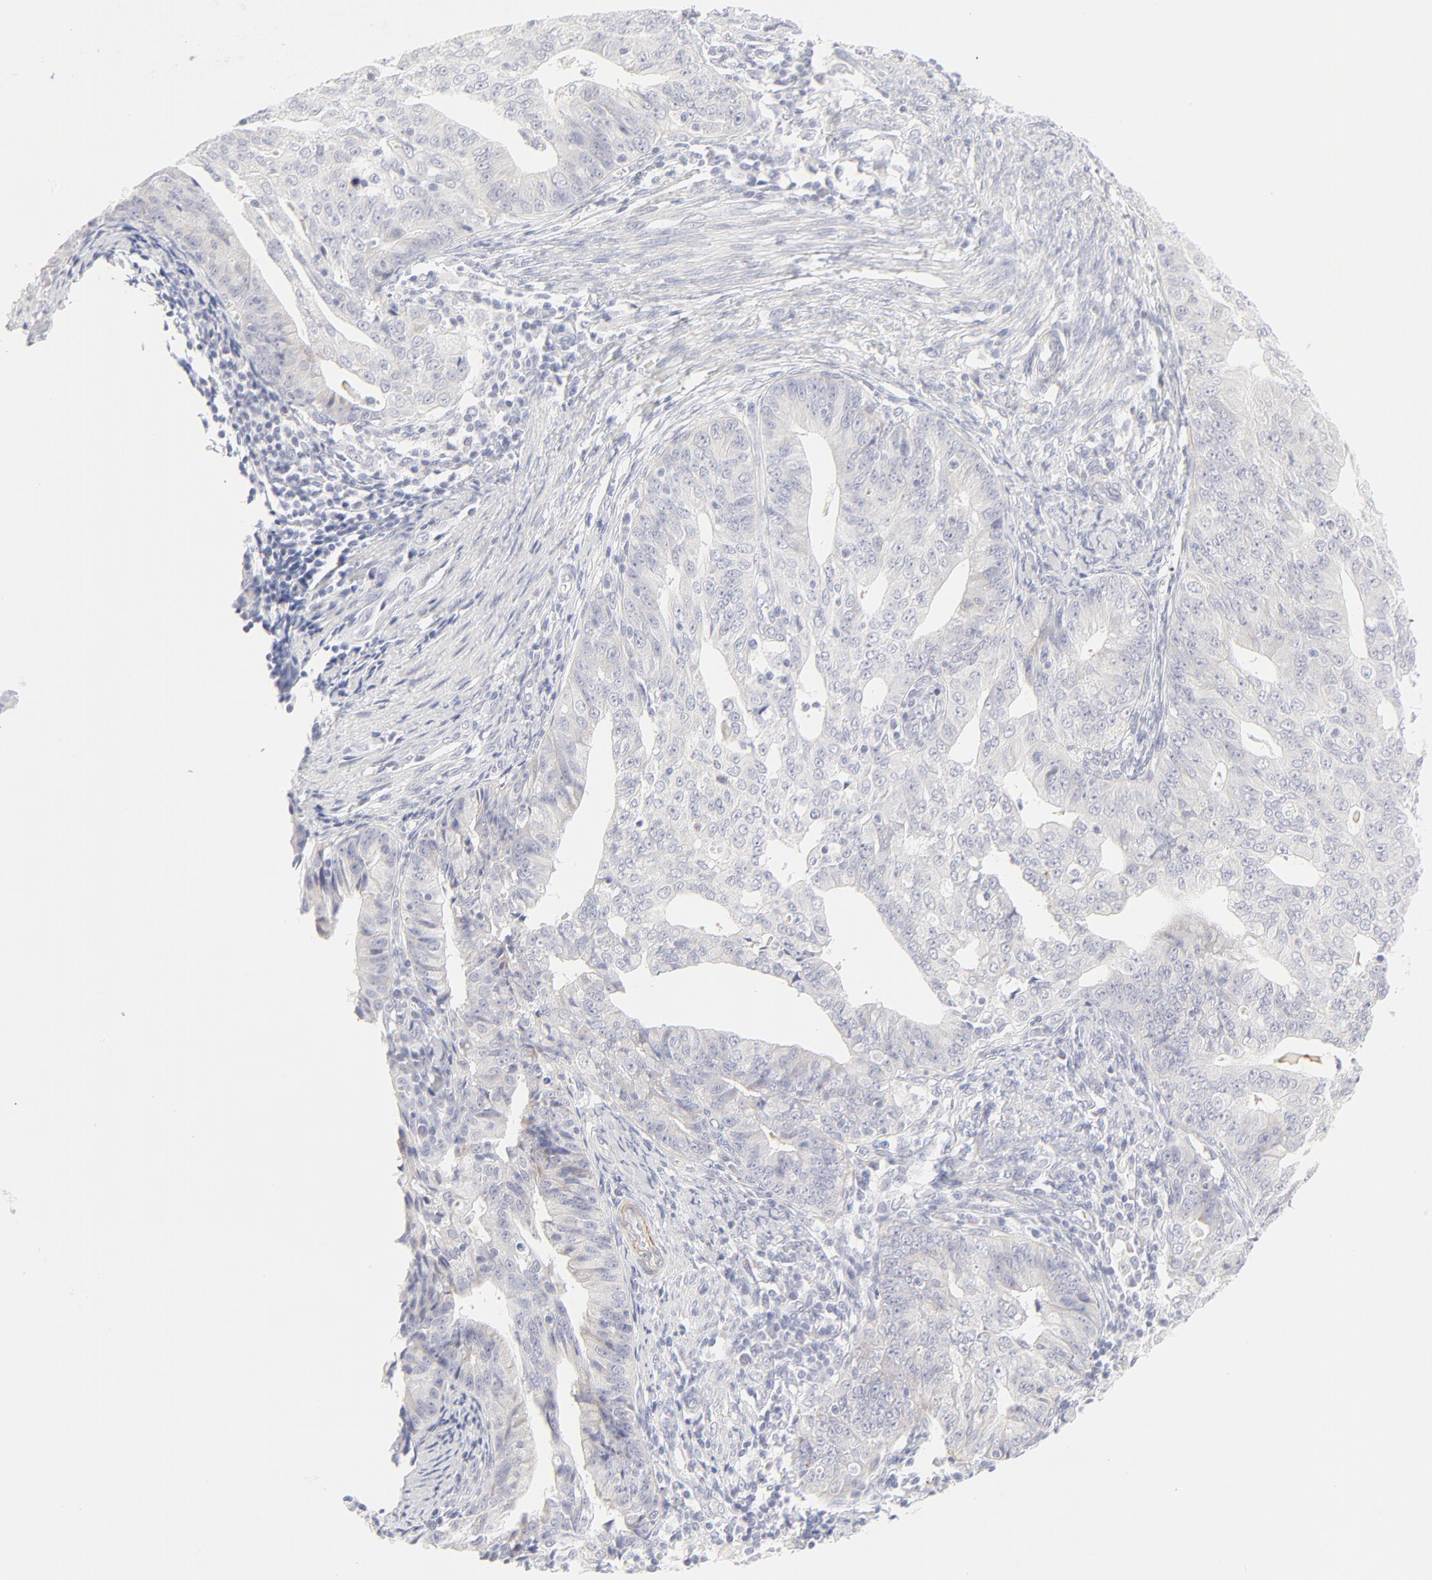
{"staining": {"intensity": "negative", "quantity": "none", "location": "none"}, "tissue": "endometrial cancer", "cell_type": "Tumor cells", "image_type": "cancer", "snomed": [{"axis": "morphology", "description": "Adenocarcinoma, NOS"}, {"axis": "topography", "description": "Endometrium"}], "caption": "Histopathology image shows no significant protein staining in tumor cells of endometrial cancer (adenocarcinoma). Brightfield microscopy of immunohistochemistry (IHC) stained with DAB (brown) and hematoxylin (blue), captured at high magnification.", "gene": "NPNT", "patient": {"sex": "female", "age": 56}}